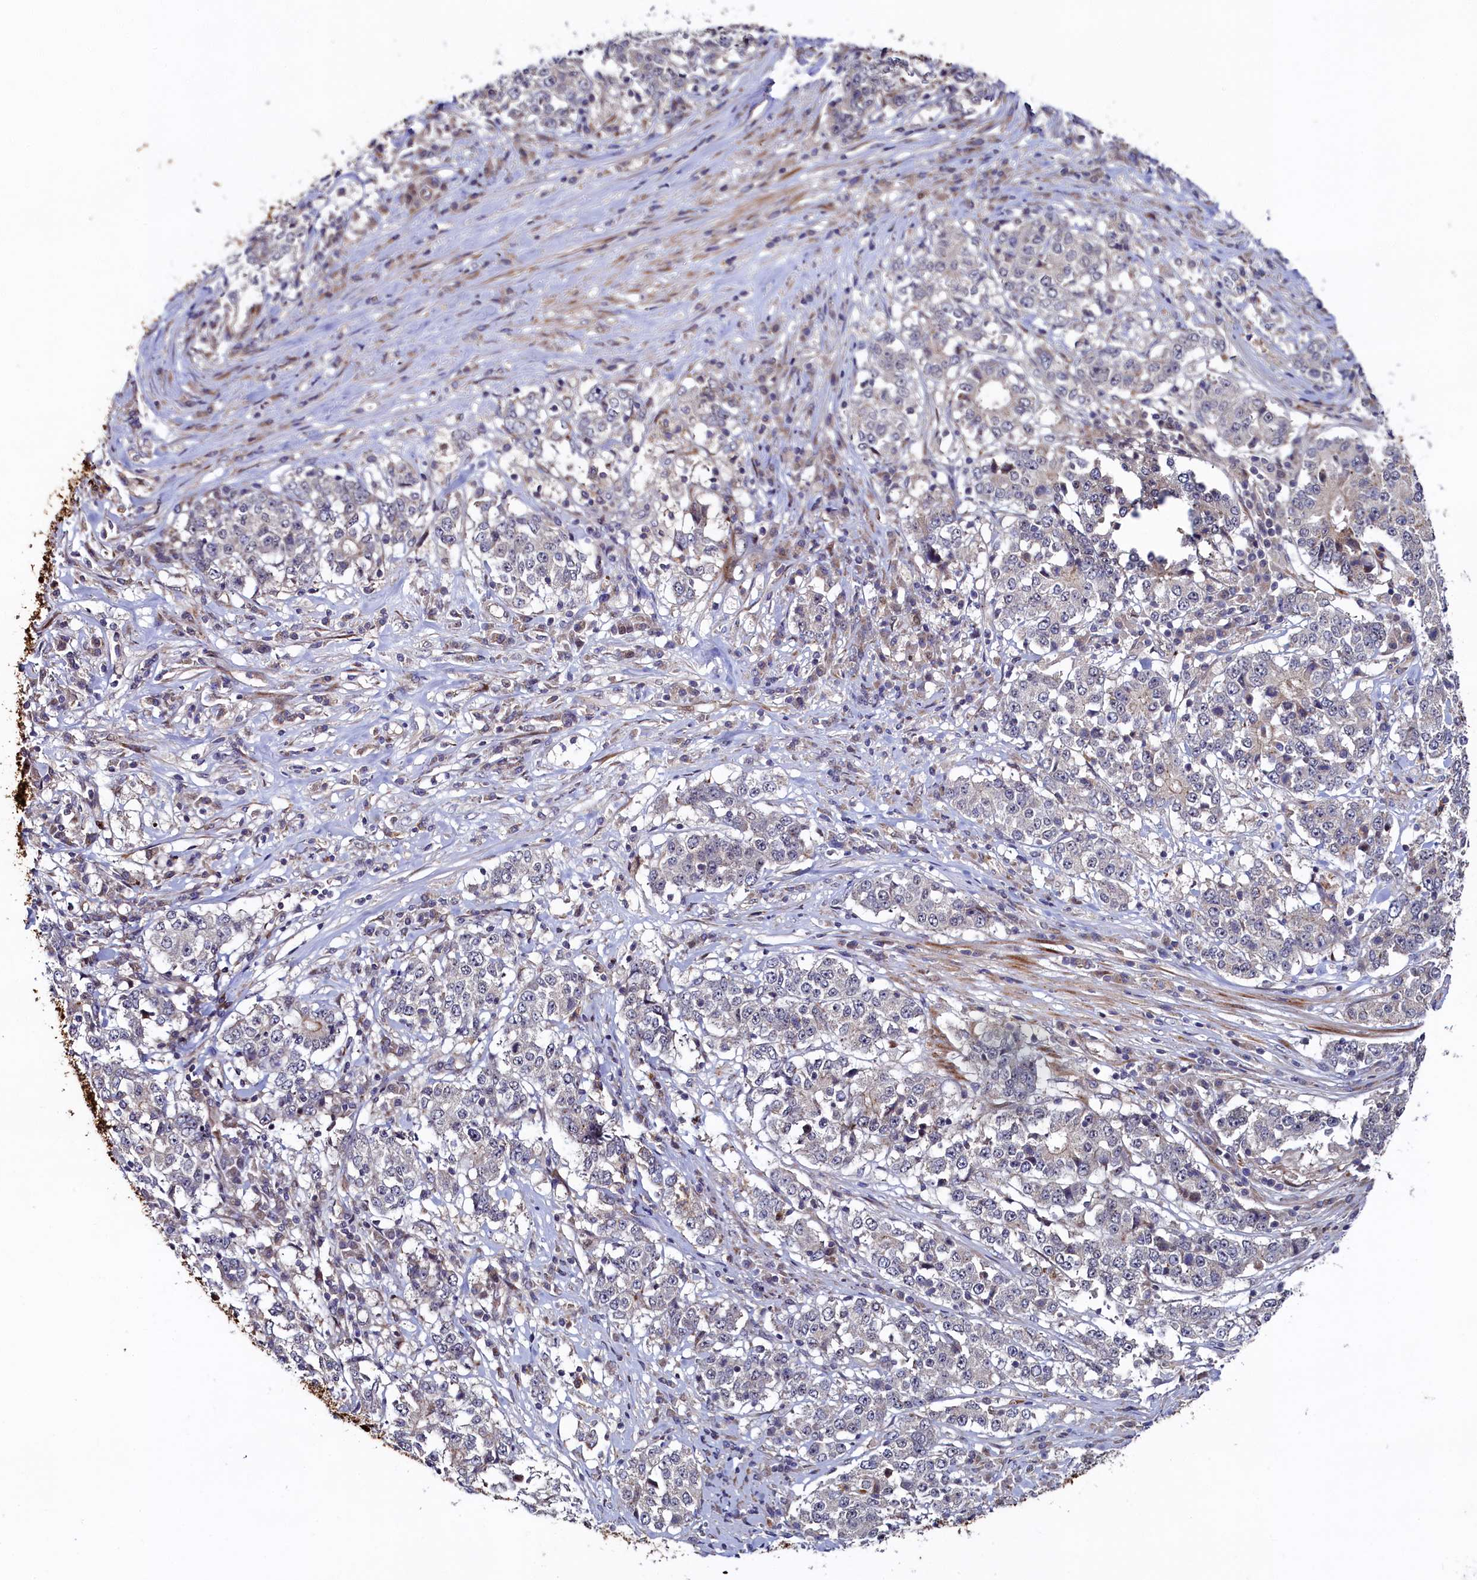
{"staining": {"intensity": "negative", "quantity": "none", "location": "none"}, "tissue": "stomach cancer", "cell_type": "Tumor cells", "image_type": "cancer", "snomed": [{"axis": "morphology", "description": "Adenocarcinoma, NOS"}, {"axis": "topography", "description": "Stomach"}], "caption": "Immunohistochemical staining of stomach cancer (adenocarcinoma) shows no significant positivity in tumor cells.", "gene": "PIK3C3", "patient": {"sex": "male", "age": 59}}